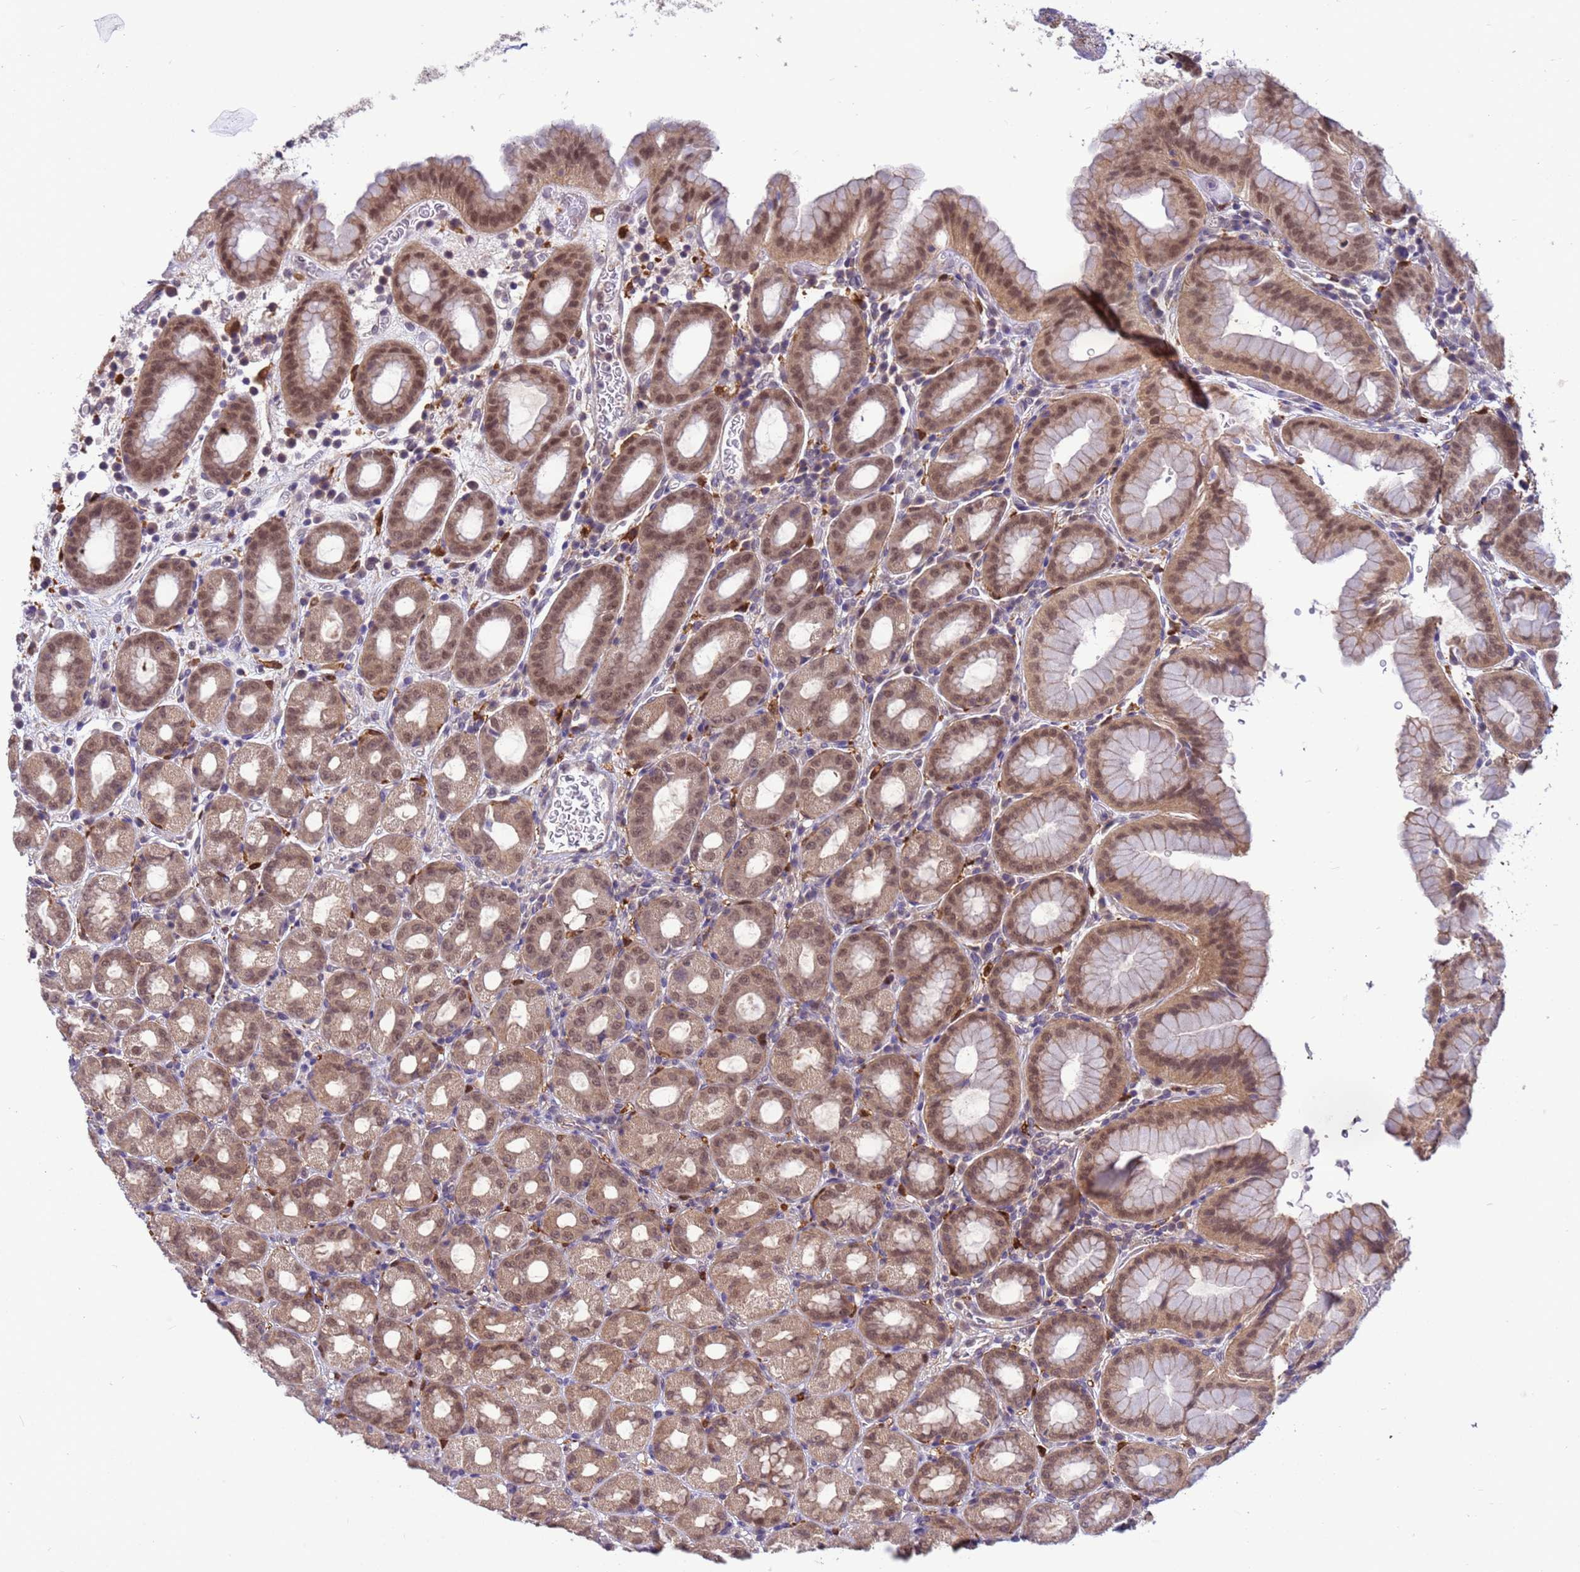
{"staining": {"intensity": "moderate", "quantity": ">75%", "location": "cytoplasmic/membranous,nuclear"}, "tissue": "stomach", "cell_type": "Glandular cells", "image_type": "normal", "snomed": [{"axis": "morphology", "description": "Normal tissue, NOS"}, {"axis": "topography", "description": "Stomach, upper"}, {"axis": "topography", "description": "Stomach, lower"}, {"axis": "topography", "description": "Small intestine"}], "caption": "This is a photomicrograph of immunohistochemistry (IHC) staining of benign stomach, which shows moderate positivity in the cytoplasmic/membranous,nuclear of glandular cells.", "gene": "NPEPPS", "patient": {"sex": "male", "age": 68}}